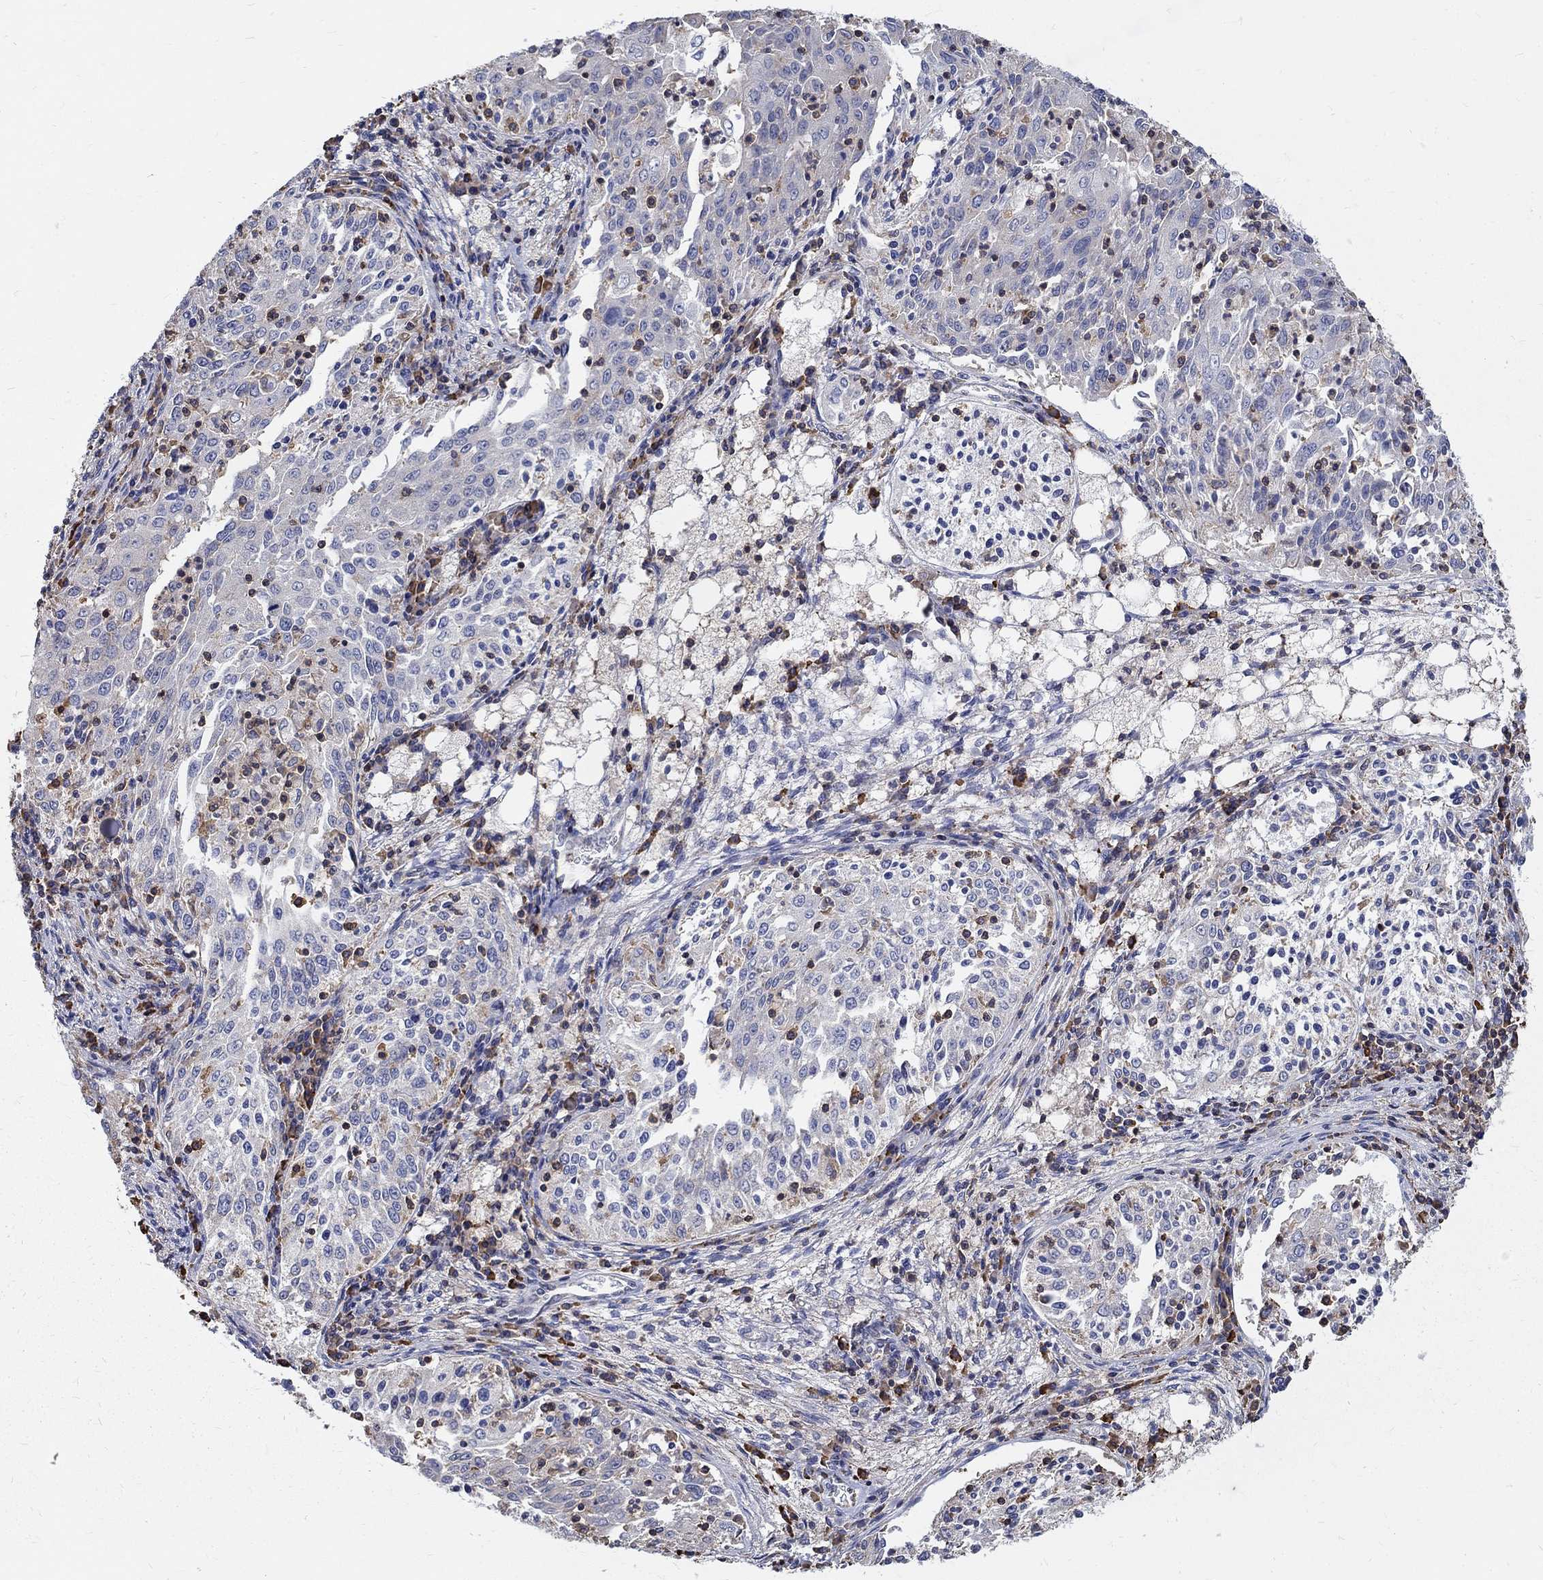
{"staining": {"intensity": "weak", "quantity": "<25%", "location": "cytoplasmic/membranous"}, "tissue": "cervical cancer", "cell_type": "Tumor cells", "image_type": "cancer", "snomed": [{"axis": "morphology", "description": "Squamous cell carcinoma, NOS"}, {"axis": "topography", "description": "Cervix"}], "caption": "A photomicrograph of cervical cancer stained for a protein reveals no brown staining in tumor cells.", "gene": "AGAP2", "patient": {"sex": "female", "age": 41}}